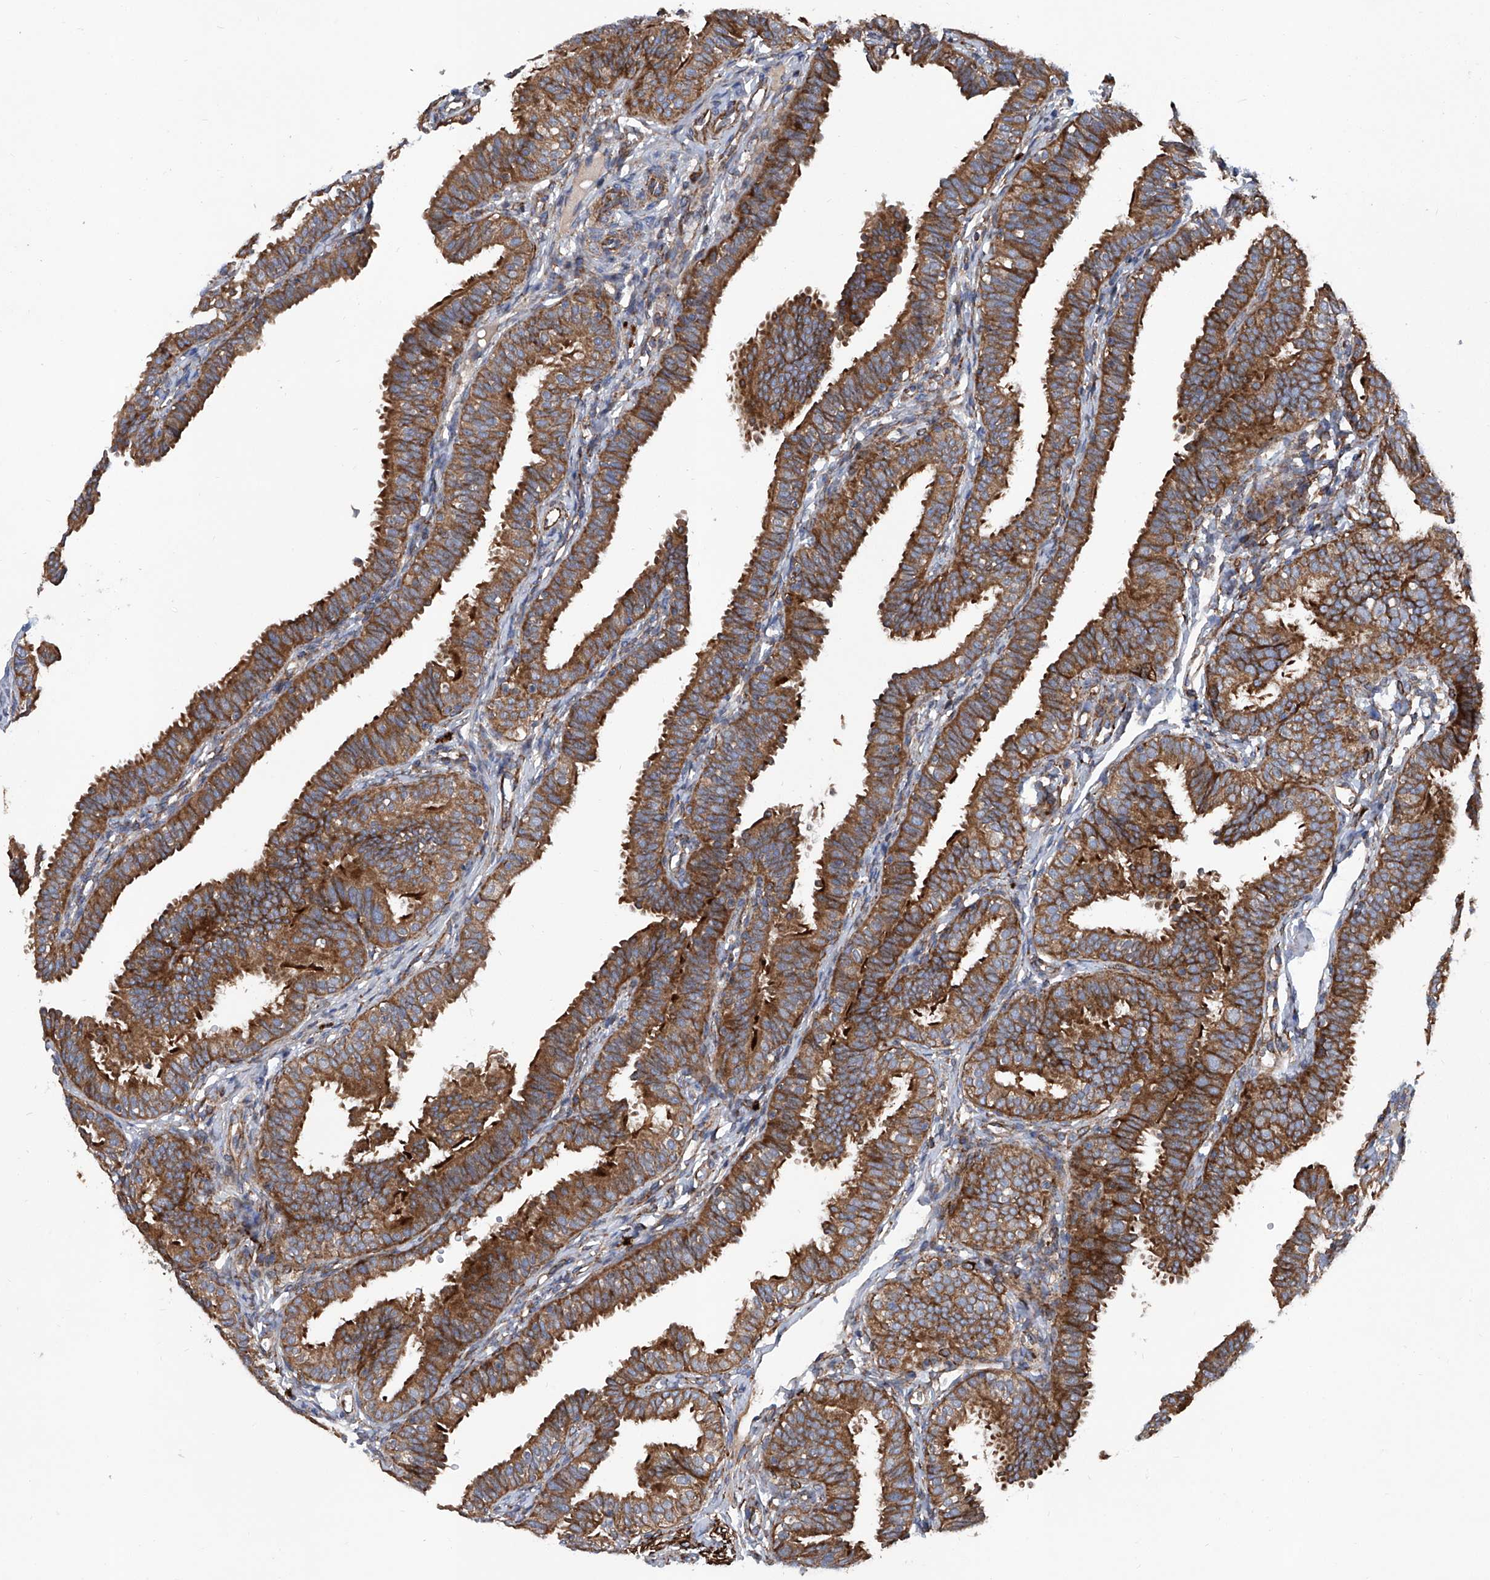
{"staining": {"intensity": "strong", "quantity": ">75%", "location": "cytoplasmic/membranous"}, "tissue": "fallopian tube", "cell_type": "Glandular cells", "image_type": "normal", "snomed": [{"axis": "morphology", "description": "Normal tissue, NOS"}, {"axis": "topography", "description": "Fallopian tube"}], "caption": "Immunohistochemistry histopathology image of normal fallopian tube: fallopian tube stained using IHC demonstrates high levels of strong protein expression localized specifically in the cytoplasmic/membranous of glandular cells, appearing as a cytoplasmic/membranous brown color.", "gene": "ASCC3", "patient": {"sex": "female", "age": 35}}